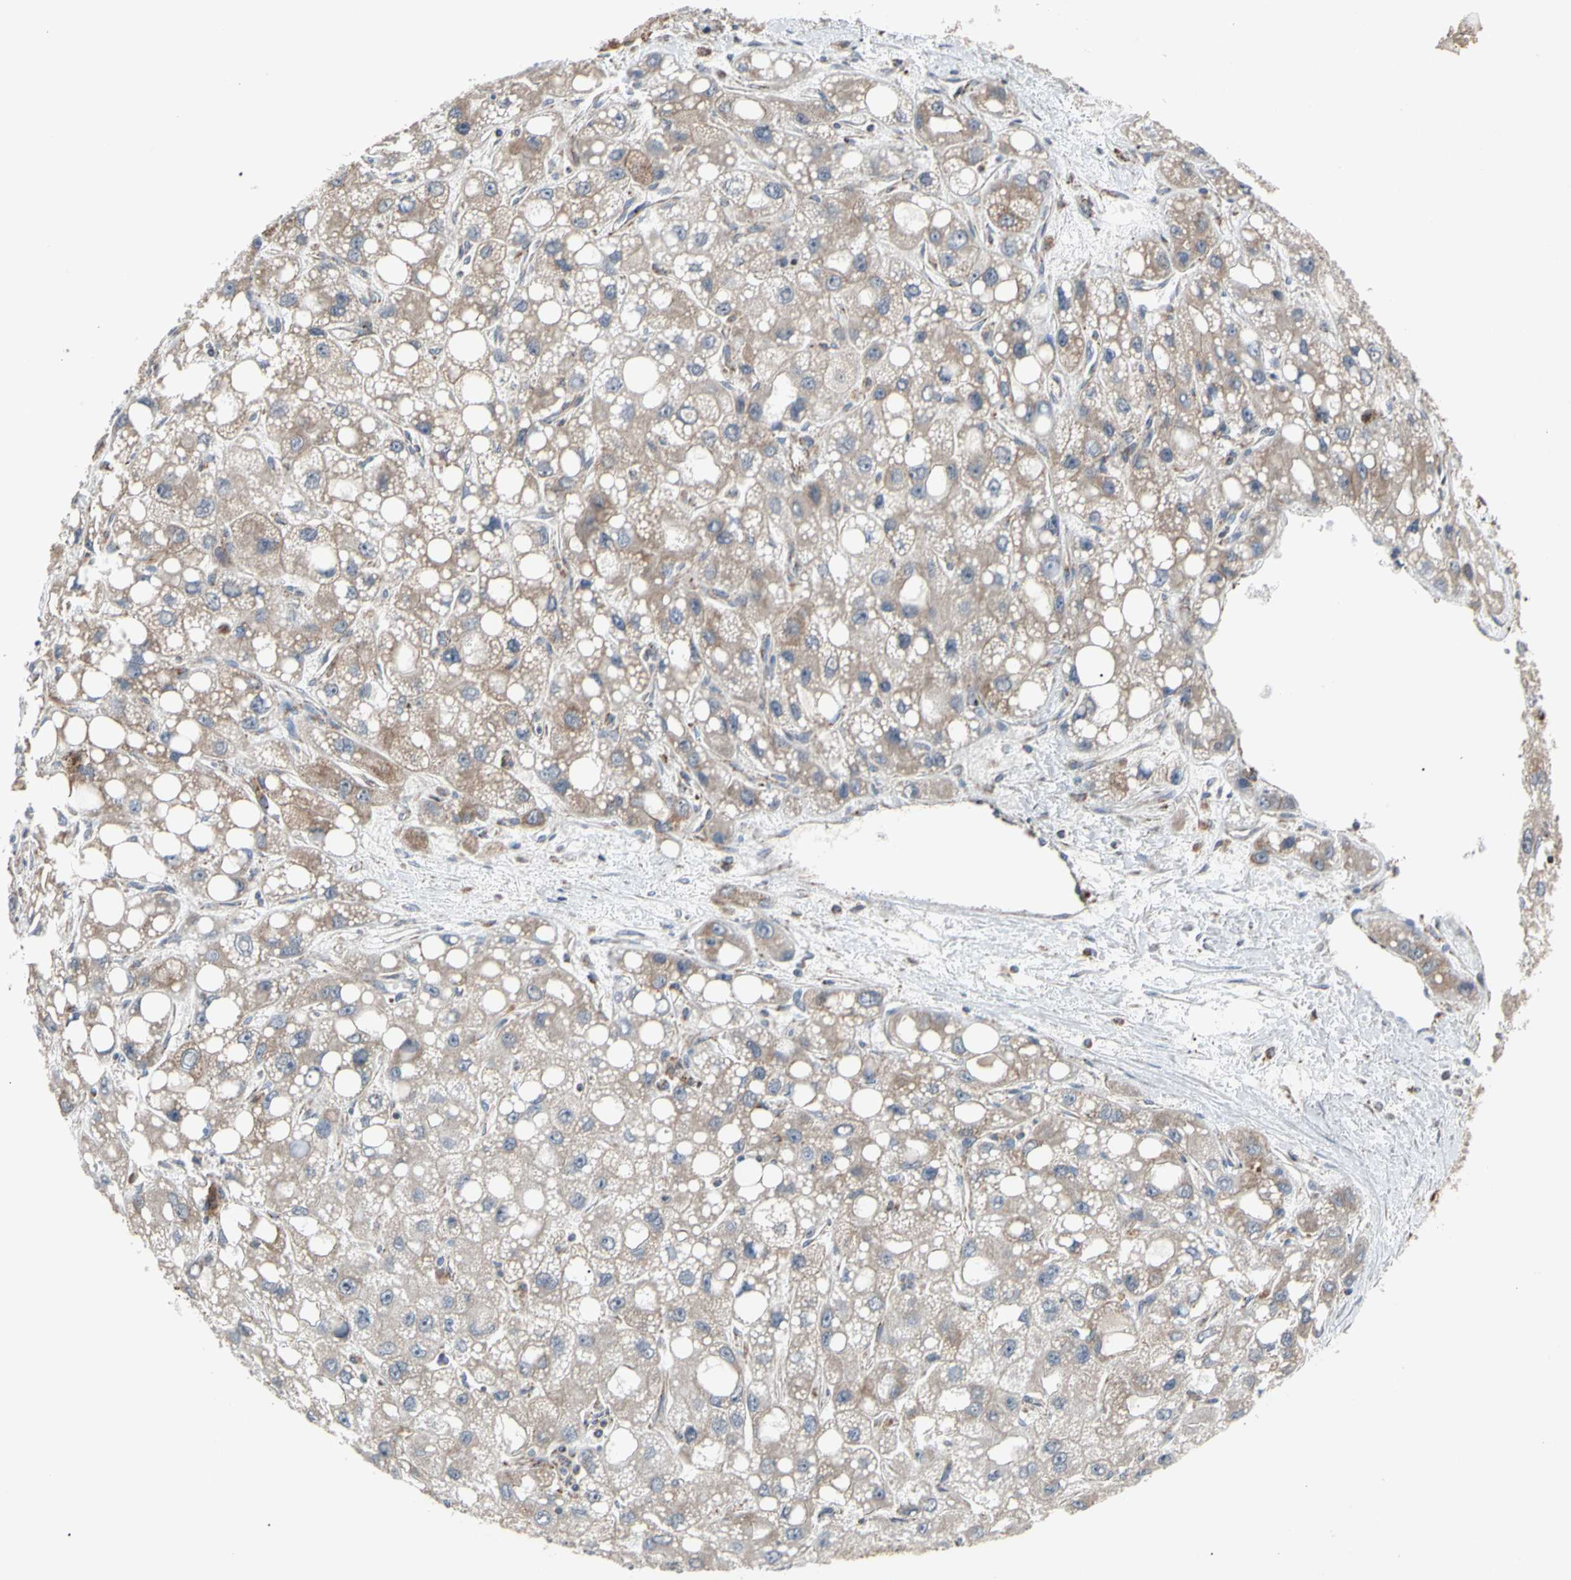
{"staining": {"intensity": "weak", "quantity": ">75%", "location": "cytoplasmic/membranous"}, "tissue": "liver cancer", "cell_type": "Tumor cells", "image_type": "cancer", "snomed": [{"axis": "morphology", "description": "Carcinoma, Hepatocellular, NOS"}, {"axis": "topography", "description": "Liver"}], "caption": "Liver cancer stained with DAB (3,3'-diaminobenzidine) immunohistochemistry exhibits low levels of weak cytoplasmic/membranous staining in about >75% of tumor cells. (IHC, brightfield microscopy, high magnification).", "gene": "GPD2", "patient": {"sex": "male", "age": 55}}